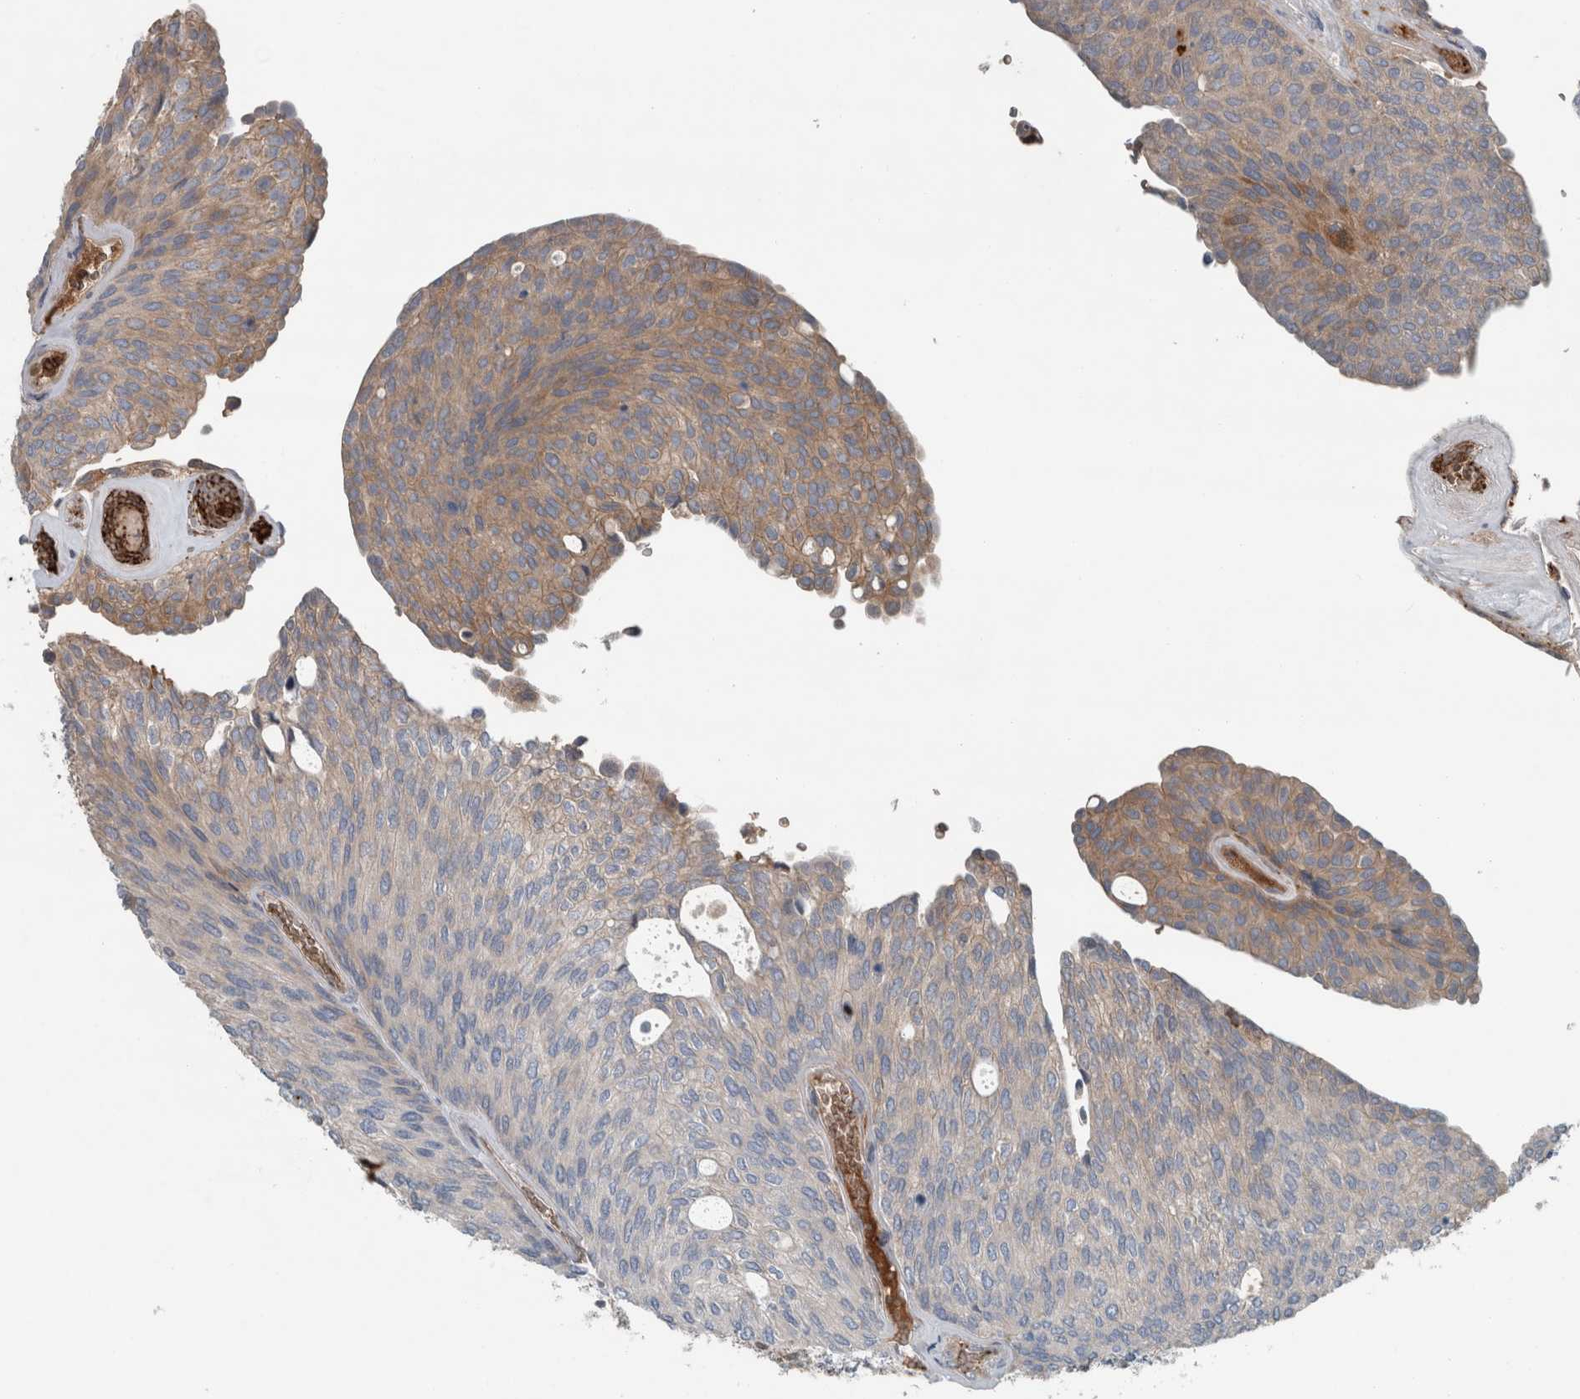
{"staining": {"intensity": "moderate", "quantity": "<25%", "location": "cytoplasmic/membranous"}, "tissue": "urothelial cancer", "cell_type": "Tumor cells", "image_type": "cancer", "snomed": [{"axis": "morphology", "description": "Urothelial carcinoma, Low grade"}, {"axis": "topography", "description": "Urinary bladder"}], "caption": "Immunohistochemical staining of urothelial carcinoma (low-grade) exhibits low levels of moderate cytoplasmic/membranous expression in approximately <25% of tumor cells.", "gene": "GLT8D2", "patient": {"sex": "female", "age": 79}}